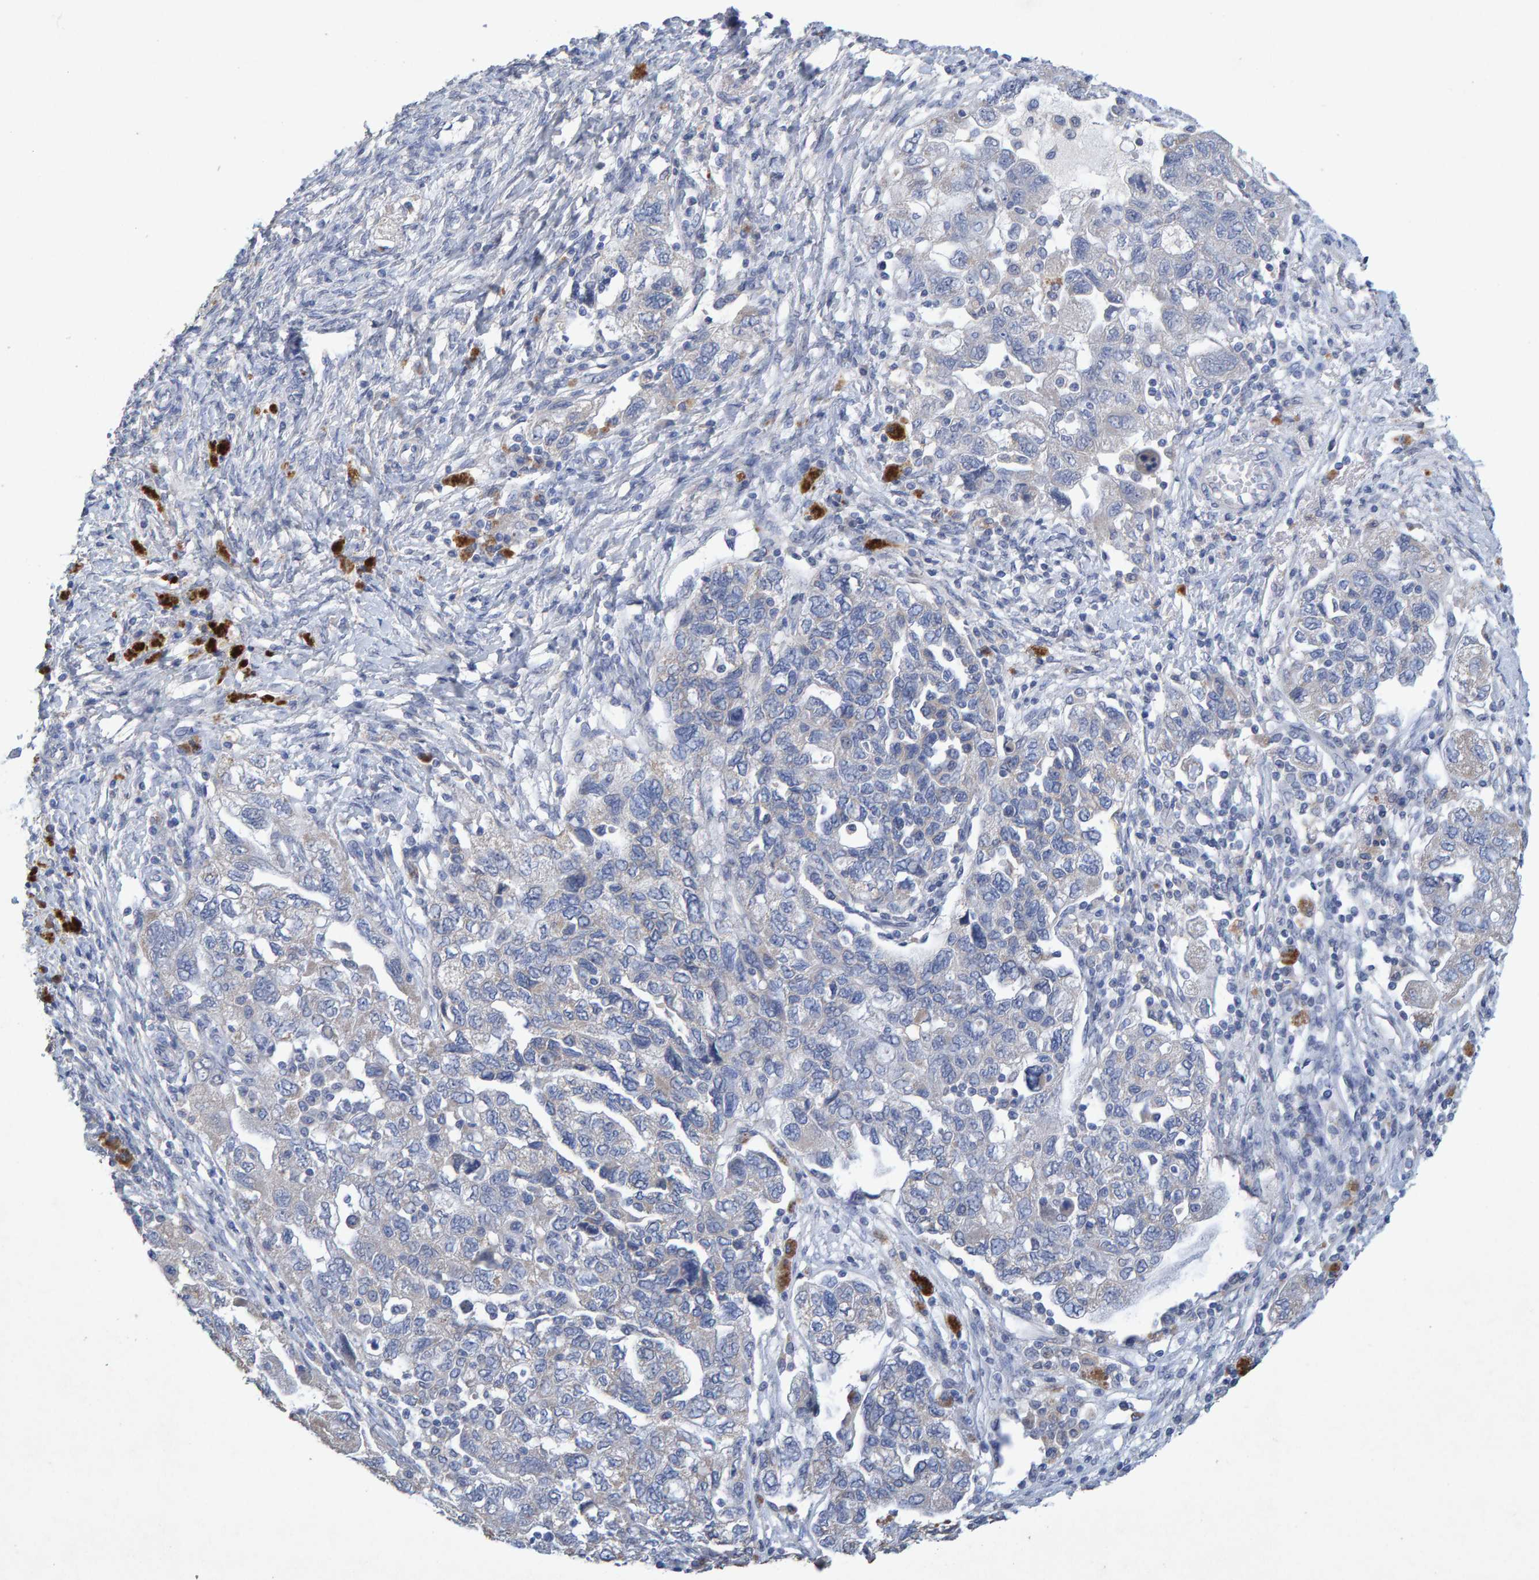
{"staining": {"intensity": "negative", "quantity": "none", "location": "none"}, "tissue": "ovarian cancer", "cell_type": "Tumor cells", "image_type": "cancer", "snomed": [{"axis": "morphology", "description": "Carcinoma, NOS"}, {"axis": "morphology", "description": "Cystadenocarcinoma, serous, NOS"}, {"axis": "topography", "description": "Ovary"}], "caption": "DAB immunohistochemical staining of ovarian cancer (carcinoma) exhibits no significant positivity in tumor cells. Brightfield microscopy of immunohistochemistry stained with DAB (3,3'-diaminobenzidine) (brown) and hematoxylin (blue), captured at high magnification.", "gene": "CTH", "patient": {"sex": "female", "age": 69}}